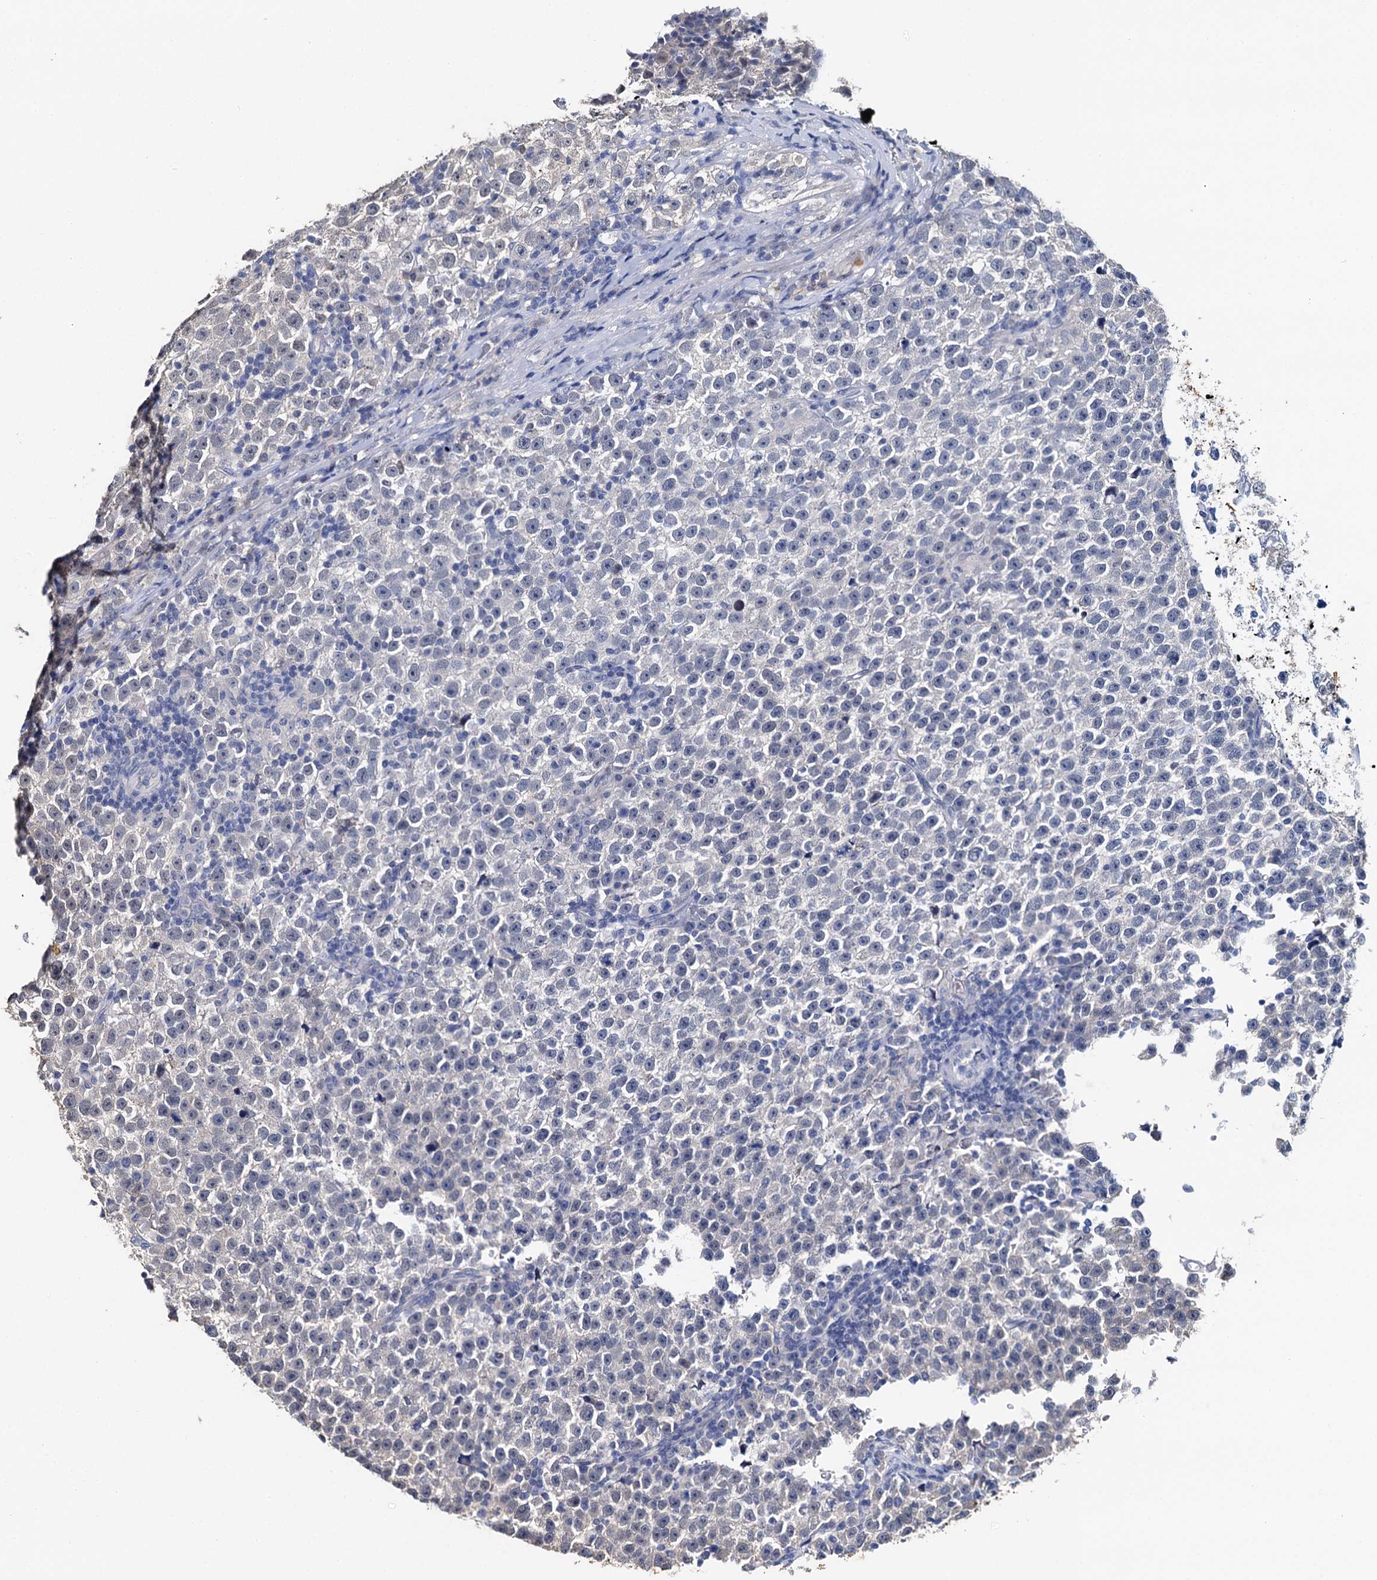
{"staining": {"intensity": "negative", "quantity": "none", "location": "none"}, "tissue": "testis cancer", "cell_type": "Tumor cells", "image_type": "cancer", "snomed": [{"axis": "morphology", "description": "Normal tissue, NOS"}, {"axis": "morphology", "description": "Seminoma, NOS"}, {"axis": "topography", "description": "Testis"}], "caption": "DAB (3,3'-diaminobenzidine) immunohistochemical staining of testis cancer demonstrates no significant expression in tumor cells. (DAB (3,3'-diaminobenzidine) immunohistochemistry (IHC) with hematoxylin counter stain).", "gene": "SLC46A3", "patient": {"sex": "male", "age": 43}}